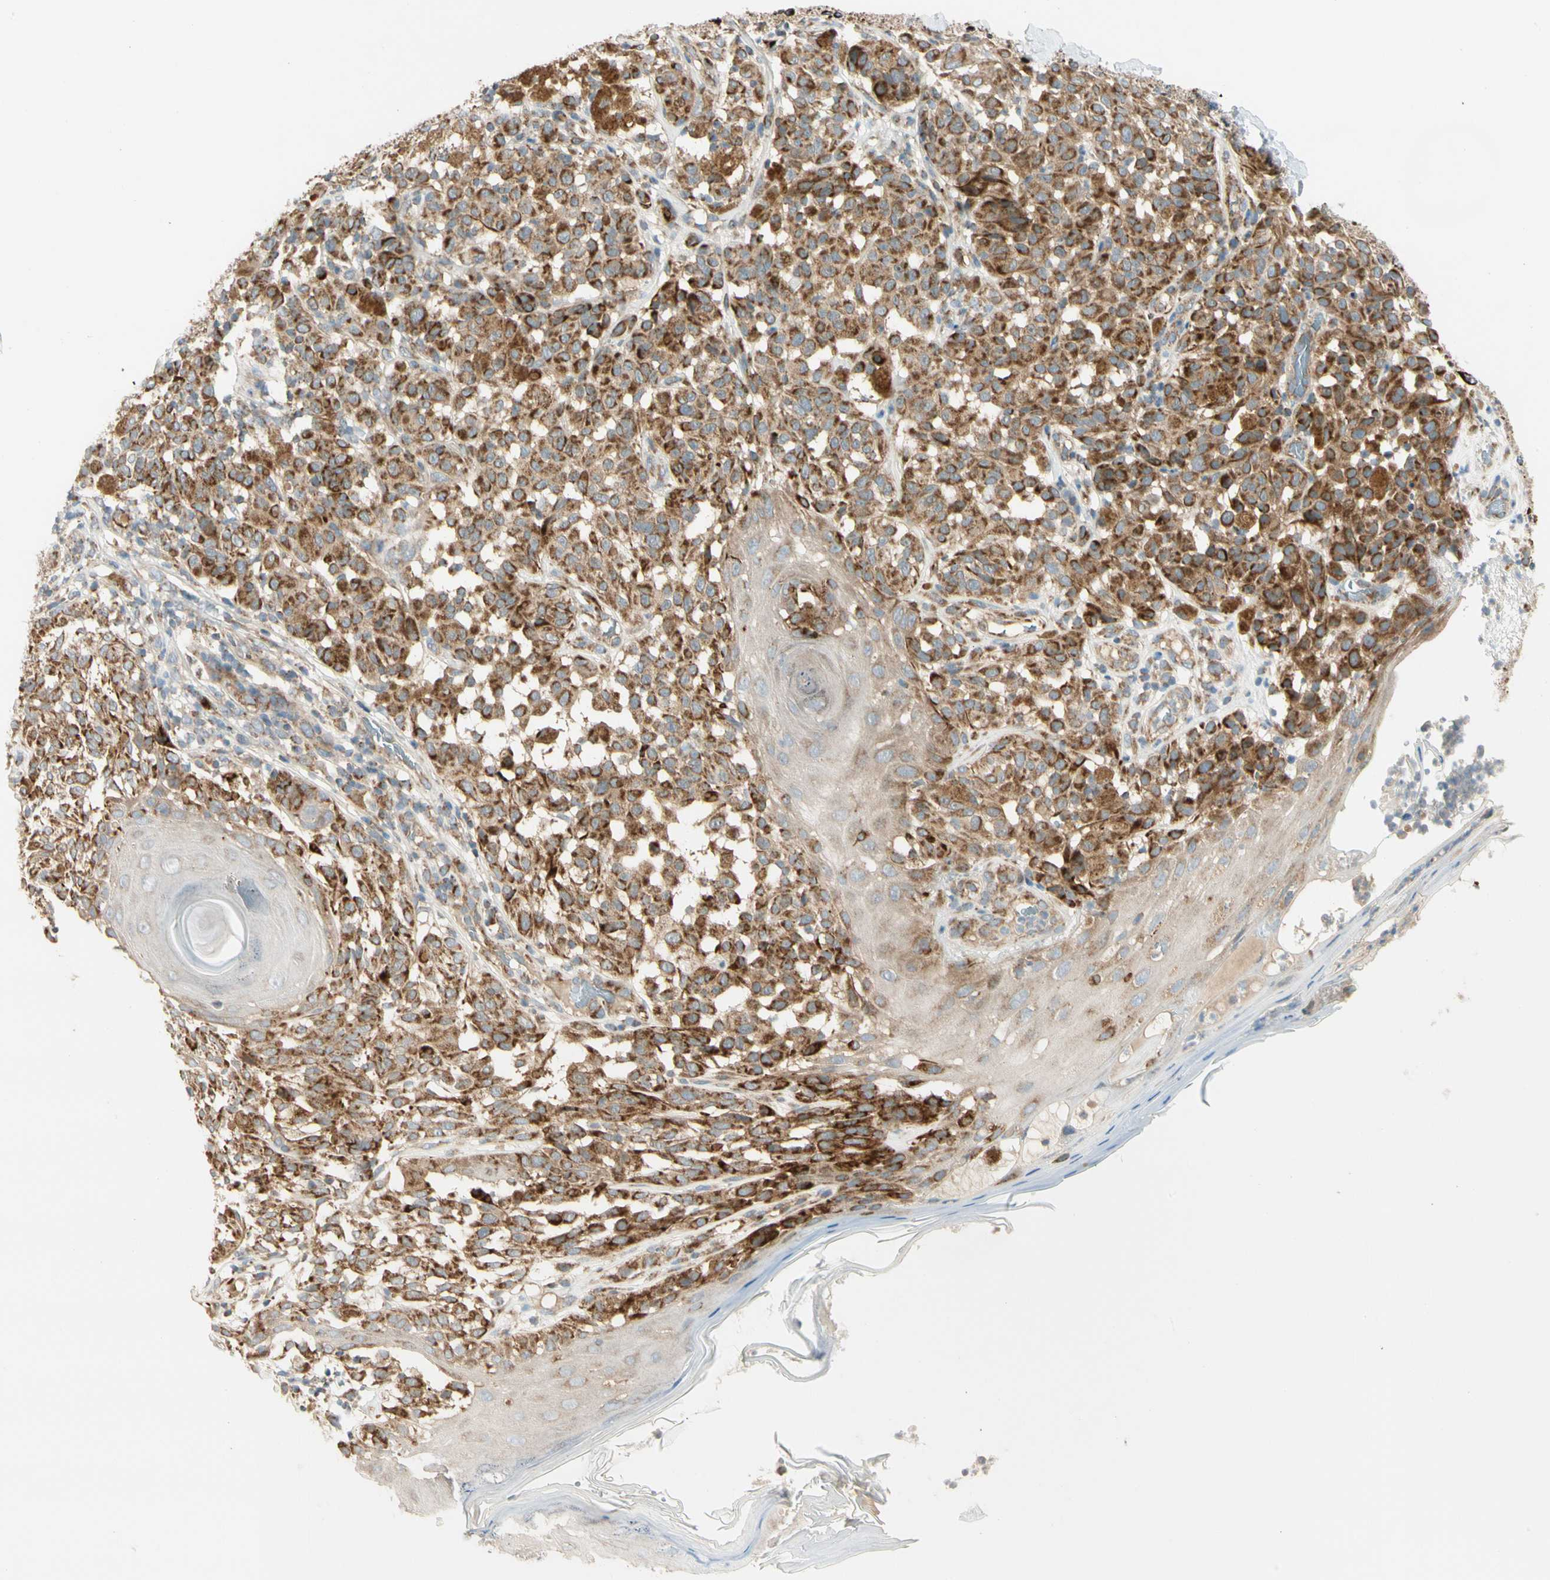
{"staining": {"intensity": "strong", "quantity": ">75%", "location": "cytoplasmic/membranous"}, "tissue": "melanoma", "cell_type": "Tumor cells", "image_type": "cancer", "snomed": [{"axis": "morphology", "description": "Malignant melanoma, NOS"}, {"axis": "topography", "description": "Skin"}], "caption": "Brown immunohistochemical staining in human melanoma exhibits strong cytoplasmic/membranous staining in approximately >75% of tumor cells. (IHC, brightfield microscopy, high magnification).", "gene": "TBC1D10A", "patient": {"sex": "female", "age": 46}}